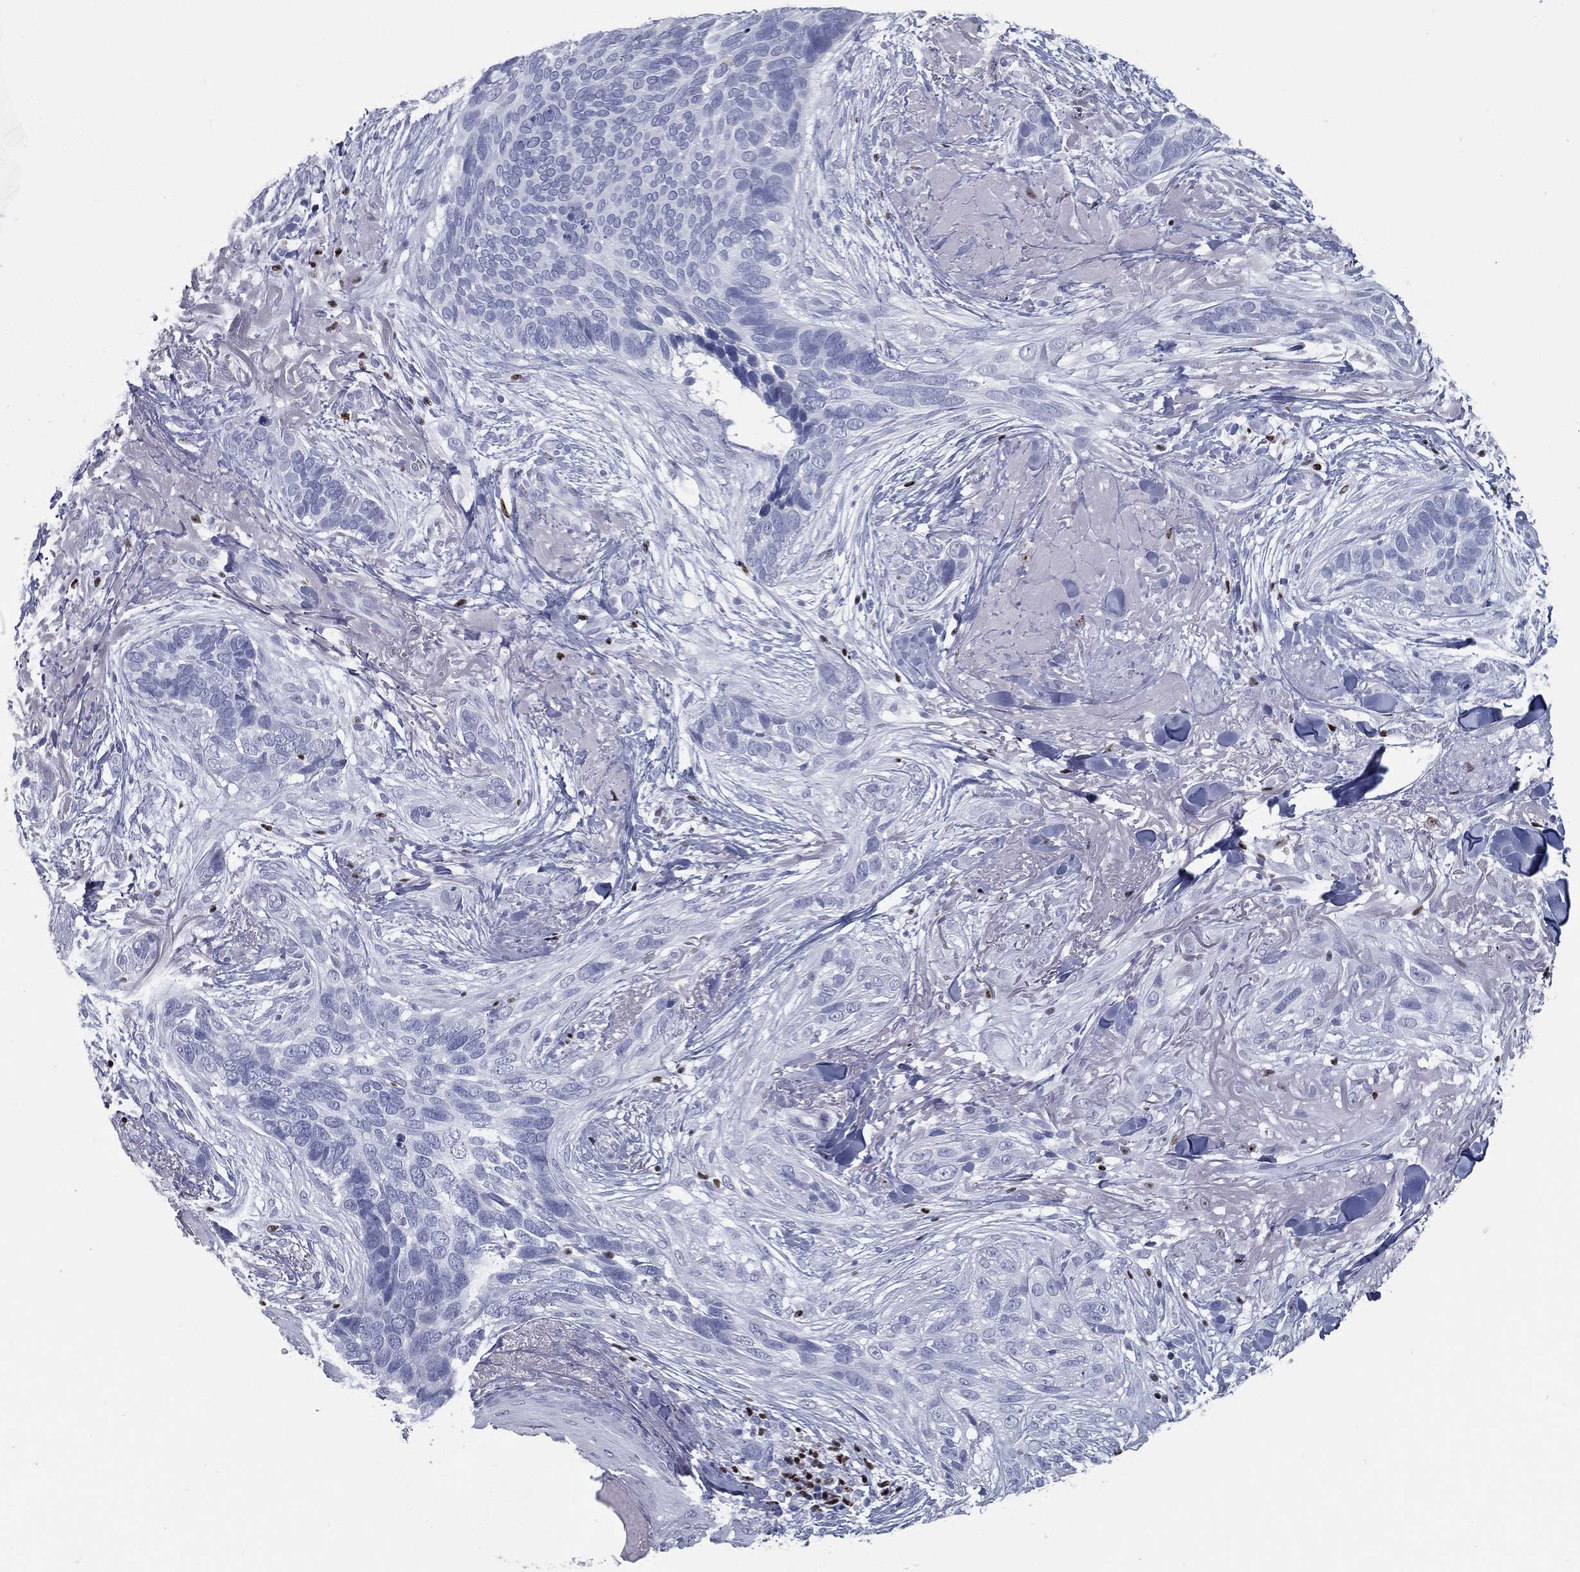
{"staining": {"intensity": "negative", "quantity": "none", "location": "none"}, "tissue": "skin cancer", "cell_type": "Tumor cells", "image_type": "cancer", "snomed": [{"axis": "morphology", "description": "Basal cell carcinoma"}, {"axis": "topography", "description": "Skin"}], "caption": "Human basal cell carcinoma (skin) stained for a protein using IHC demonstrates no expression in tumor cells.", "gene": "PYHIN1", "patient": {"sex": "male", "age": 91}}